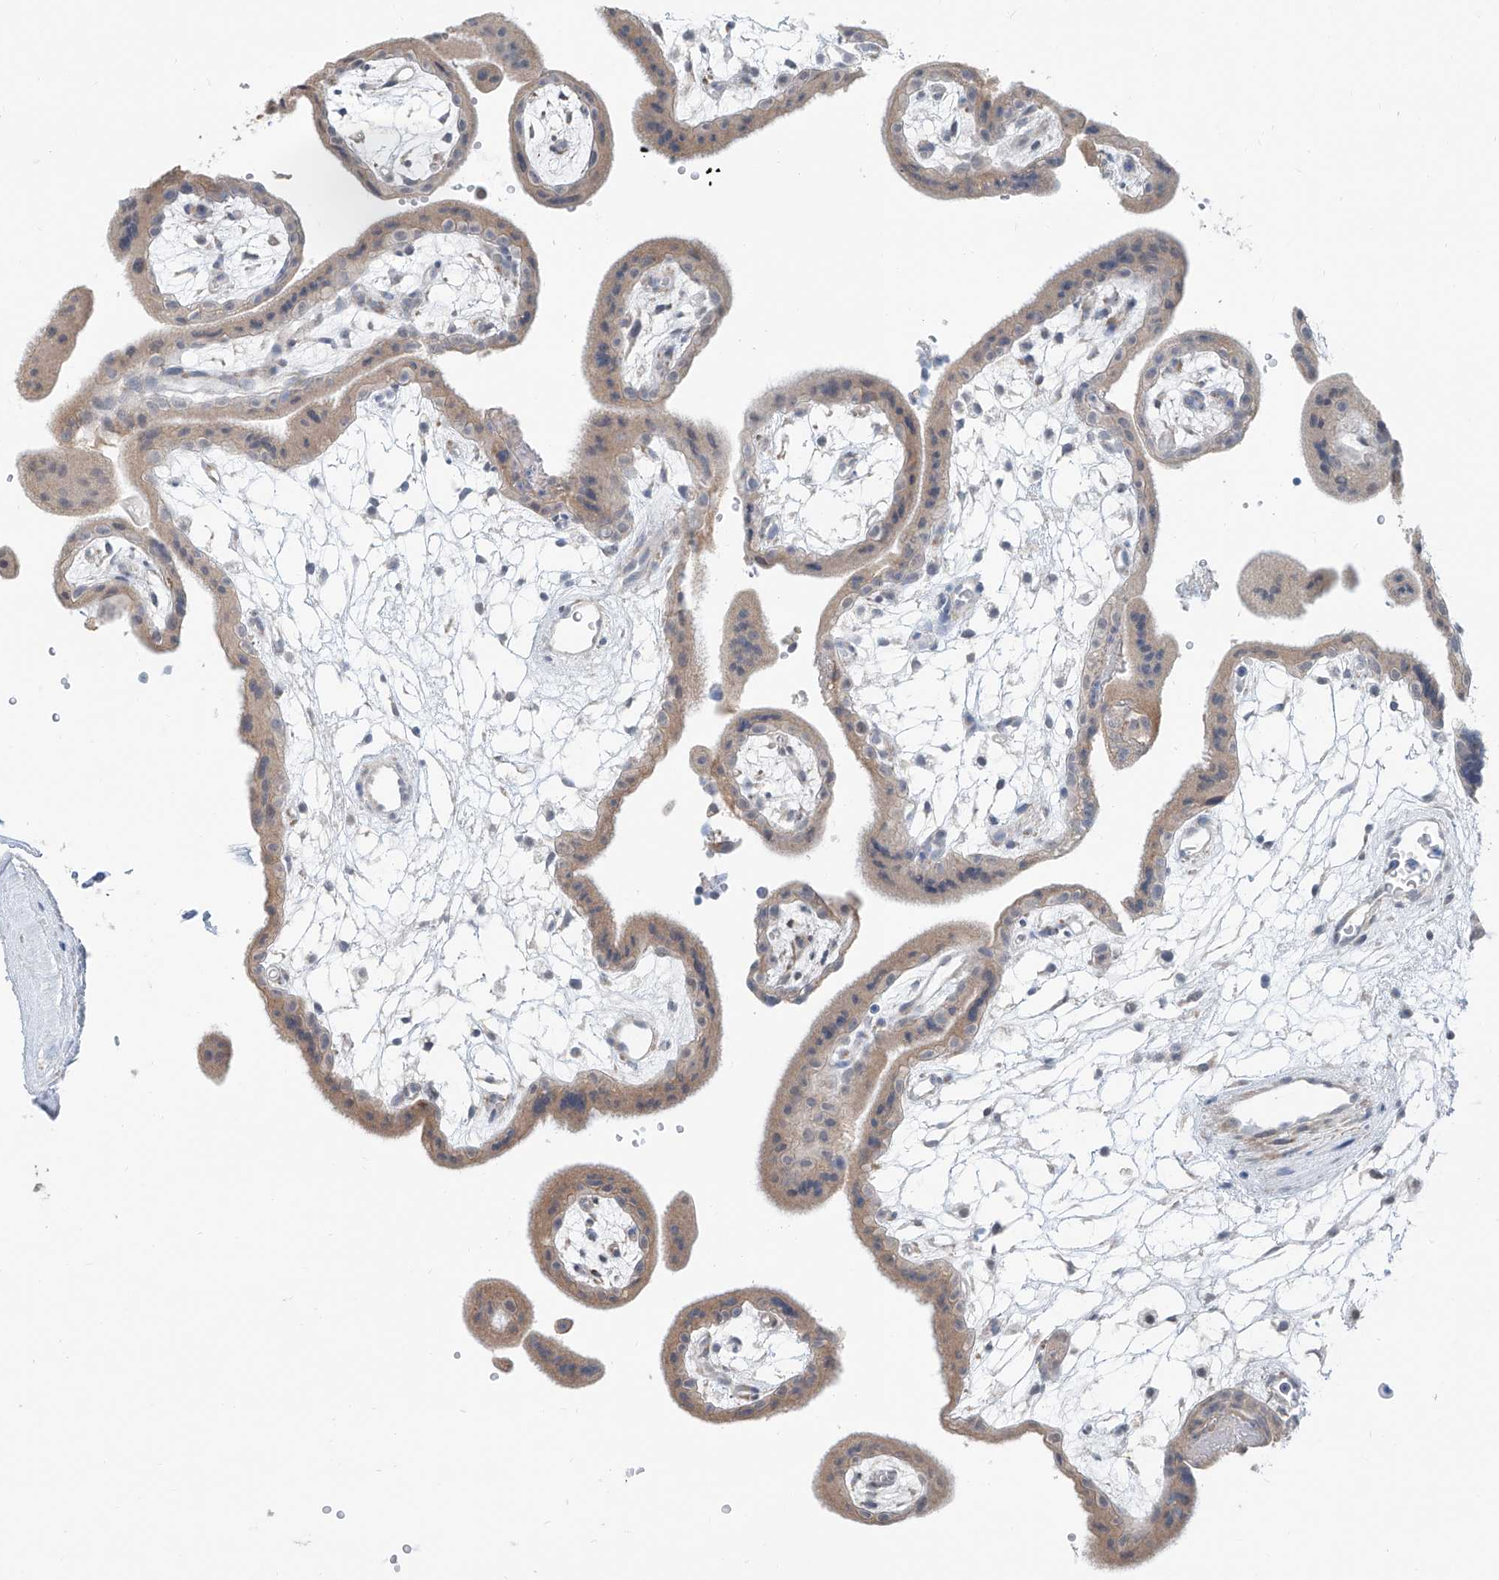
{"staining": {"intensity": "weak", "quantity": ">75%", "location": "cytoplasmic/membranous"}, "tissue": "placenta", "cell_type": "Trophoblastic cells", "image_type": "normal", "snomed": [{"axis": "morphology", "description": "Normal tissue, NOS"}, {"axis": "topography", "description": "Placenta"}], "caption": "High-magnification brightfield microscopy of unremarkable placenta stained with DAB (brown) and counterstained with hematoxylin (blue). trophoblastic cells exhibit weak cytoplasmic/membranous positivity is seen in approximately>75% of cells. (DAB IHC, brown staining for protein, blue staining for nuclei).", "gene": "KCNK10", "patient": {"sex": "female", "age": 18}}